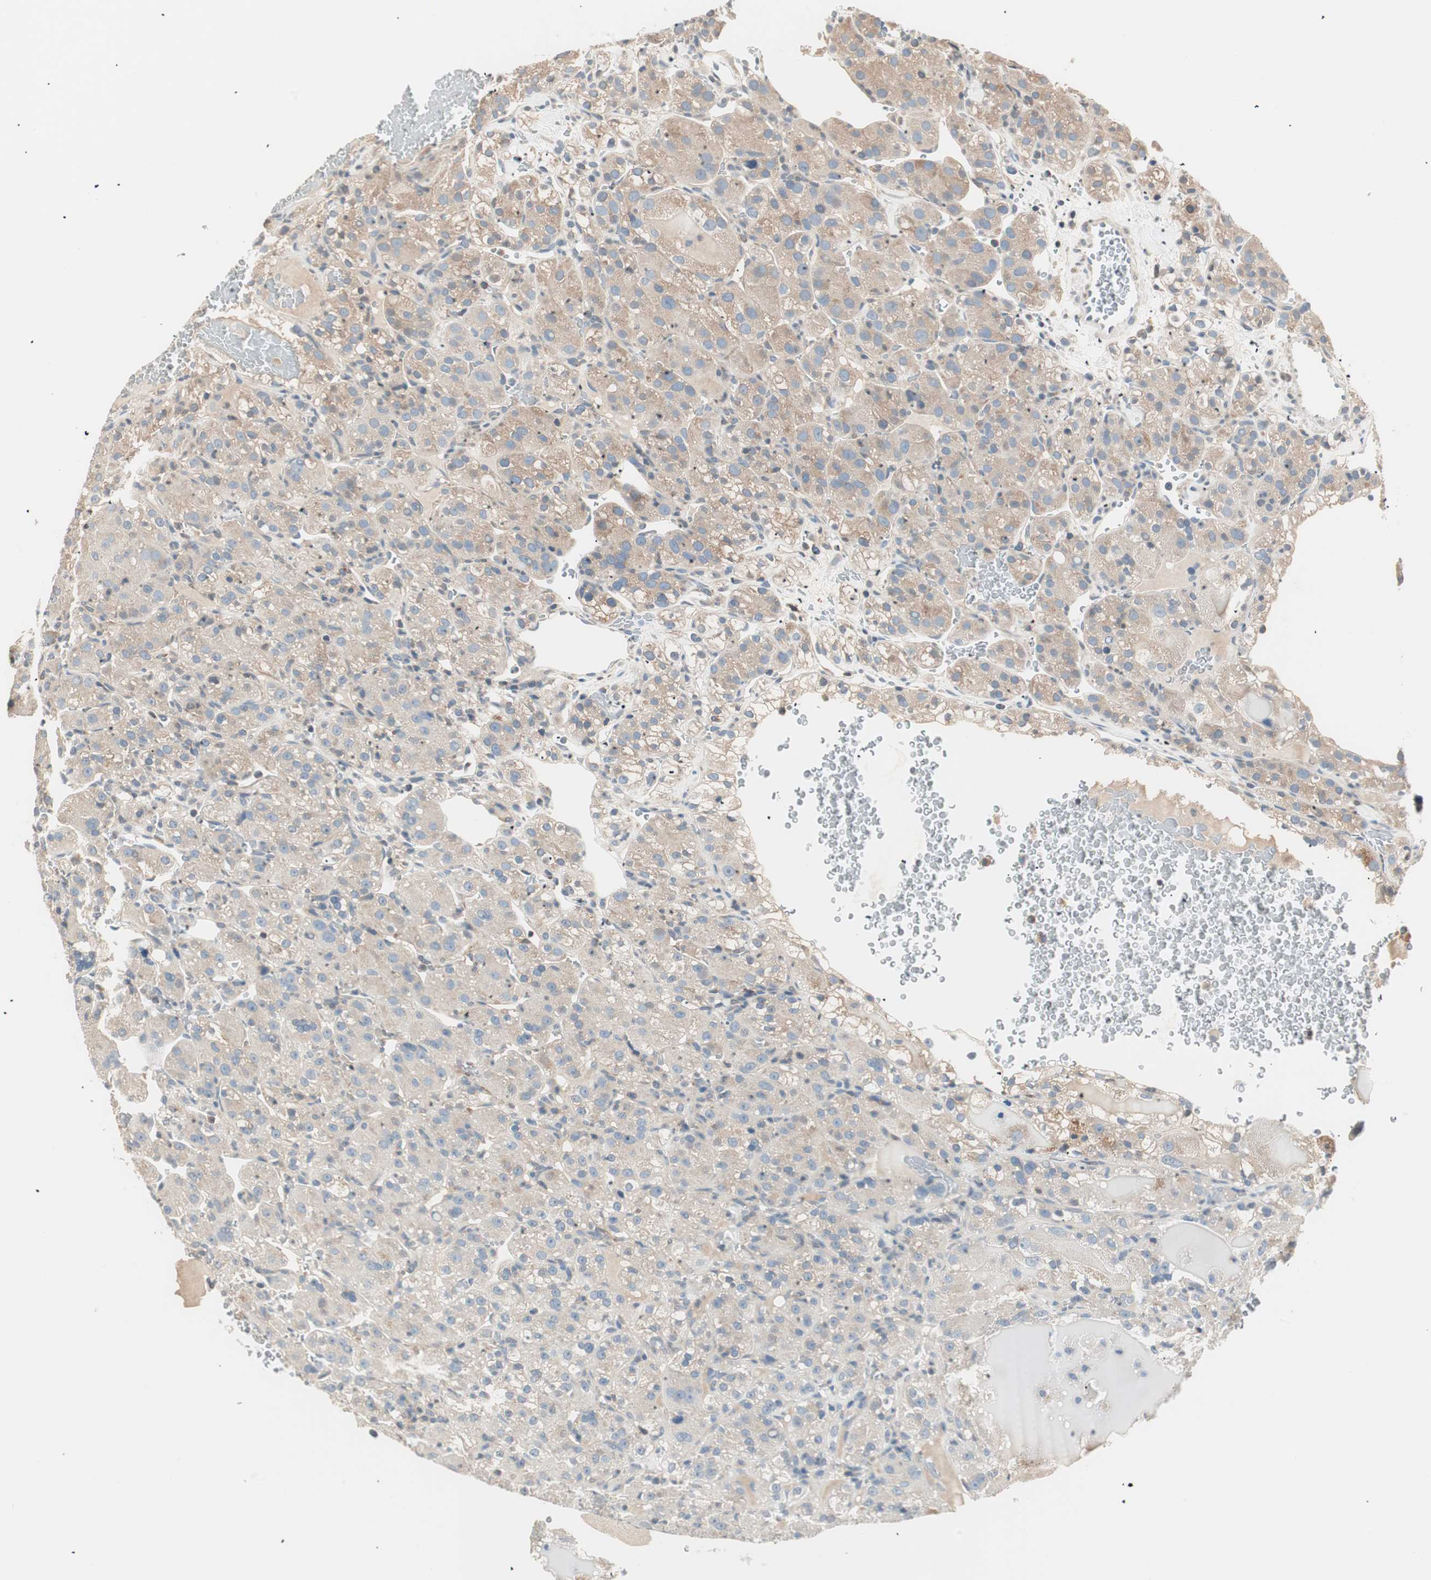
{"staining": {"intensity": "weak", "quantity": "25%-75%", "location": "cytoplasmic/membranous"}, "tissue": "renal cancer", "cell_type": "Tumor cells", "image_type": "cancer", "snomed": [{"axis": "morphology", "description": "Normal tissue, NOS"}, {"axis": "morphology", "description": "Adenocarcinoma, NOS"}, {"axis": "topography", "description": "Kidney"}], "caption": "A brown stain shows weak cytoplasmic/membranous positivity of a protein in renal cancer tumor cells.", "gene": "RAD54B", "patient": {"sex": "male", "age": 61}}